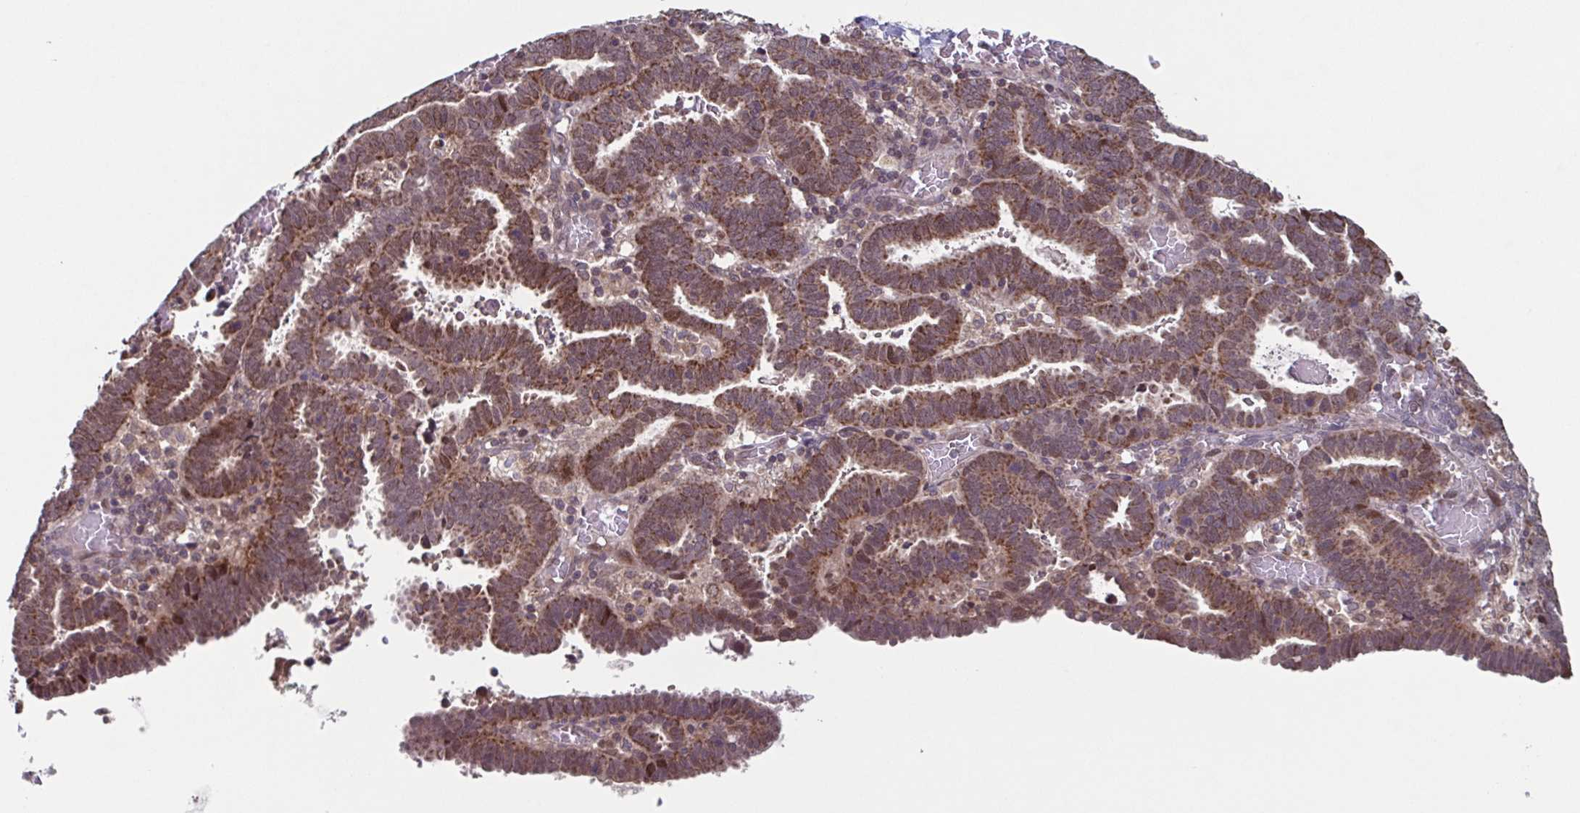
{"staining": {"intensity": "moderate", "quantity": ">75%", "location": "cytoplasmic/membranous"}, "tissue": "endometrial cancer", "cell_type": "Tumor cells", "image_type": "cancer", "snomed": [{"axis": "morphology", "description": "Adenocarcinoma, NOS"}, {"axis": "topography", "description": "Uterus"}], "caption": "A micrograph of endometrial adenocarcinoma stained for a protein demonstrates moderate cytoplasmic/membranous brown staining in tumor cells.", "gene": "TTC19", "patient": {"sex": "female", "age": 83}}